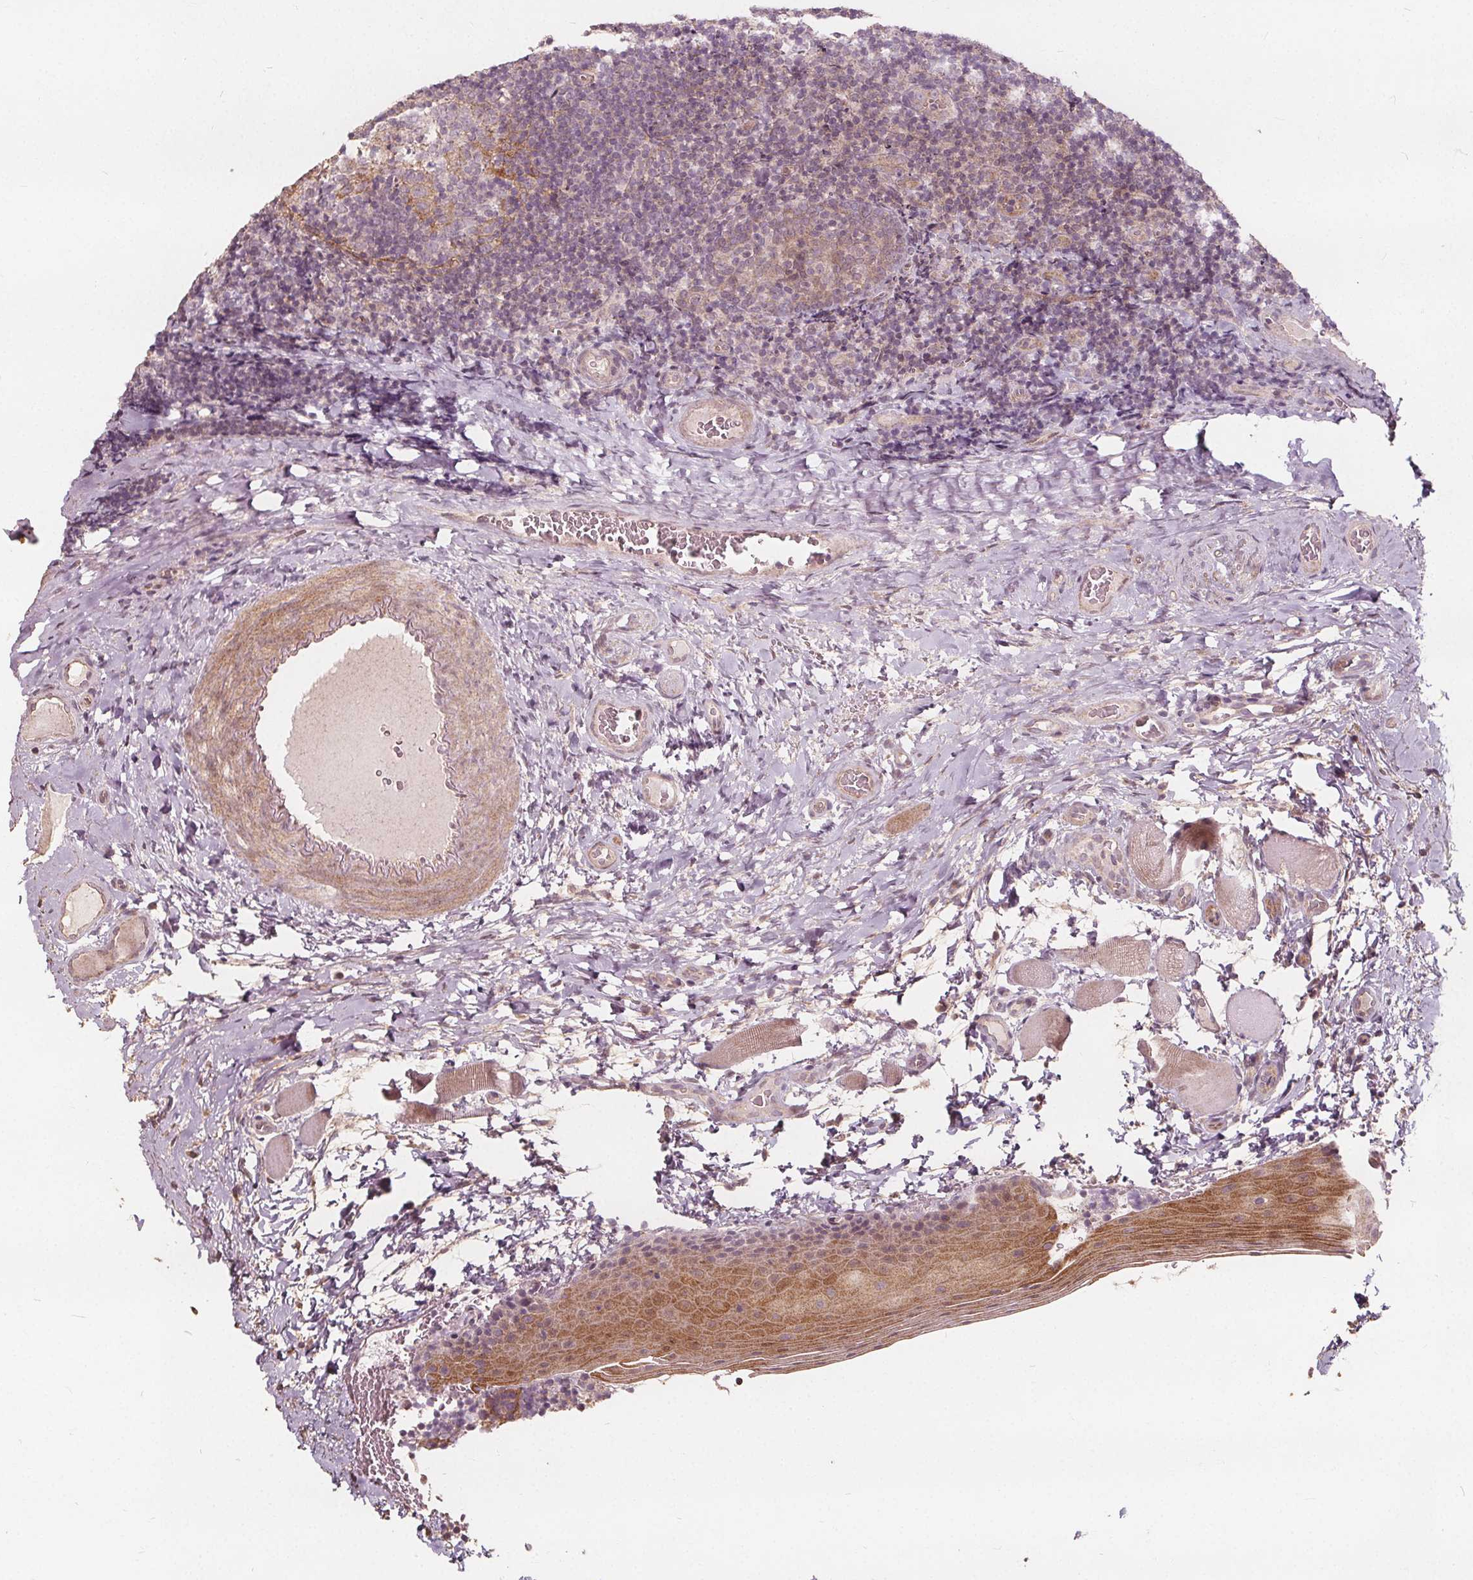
{"staining": {"intensity": "weak", "quantity": "<25%", "location": "cytoplasmic/membranous"}, "tissue": "tonsil", "cell_type": "Non-germinal center cells", "image_type": "normal", "snomed": [{"axis": "morphology", "description": "Normal tissue, NOS"}, {"axis": "morphology", "description": "Inflammation, NOS"}, {"axis": "topography", "description": "Tonsil"}], "caption": "Immunohistochemistry (IHC) of normal human tonsil shows no staining in non-germinal center cells. Nuclei are stained in blue.", "gene": "PTPRT", "patient": {"sex": "female", "age": 31}}